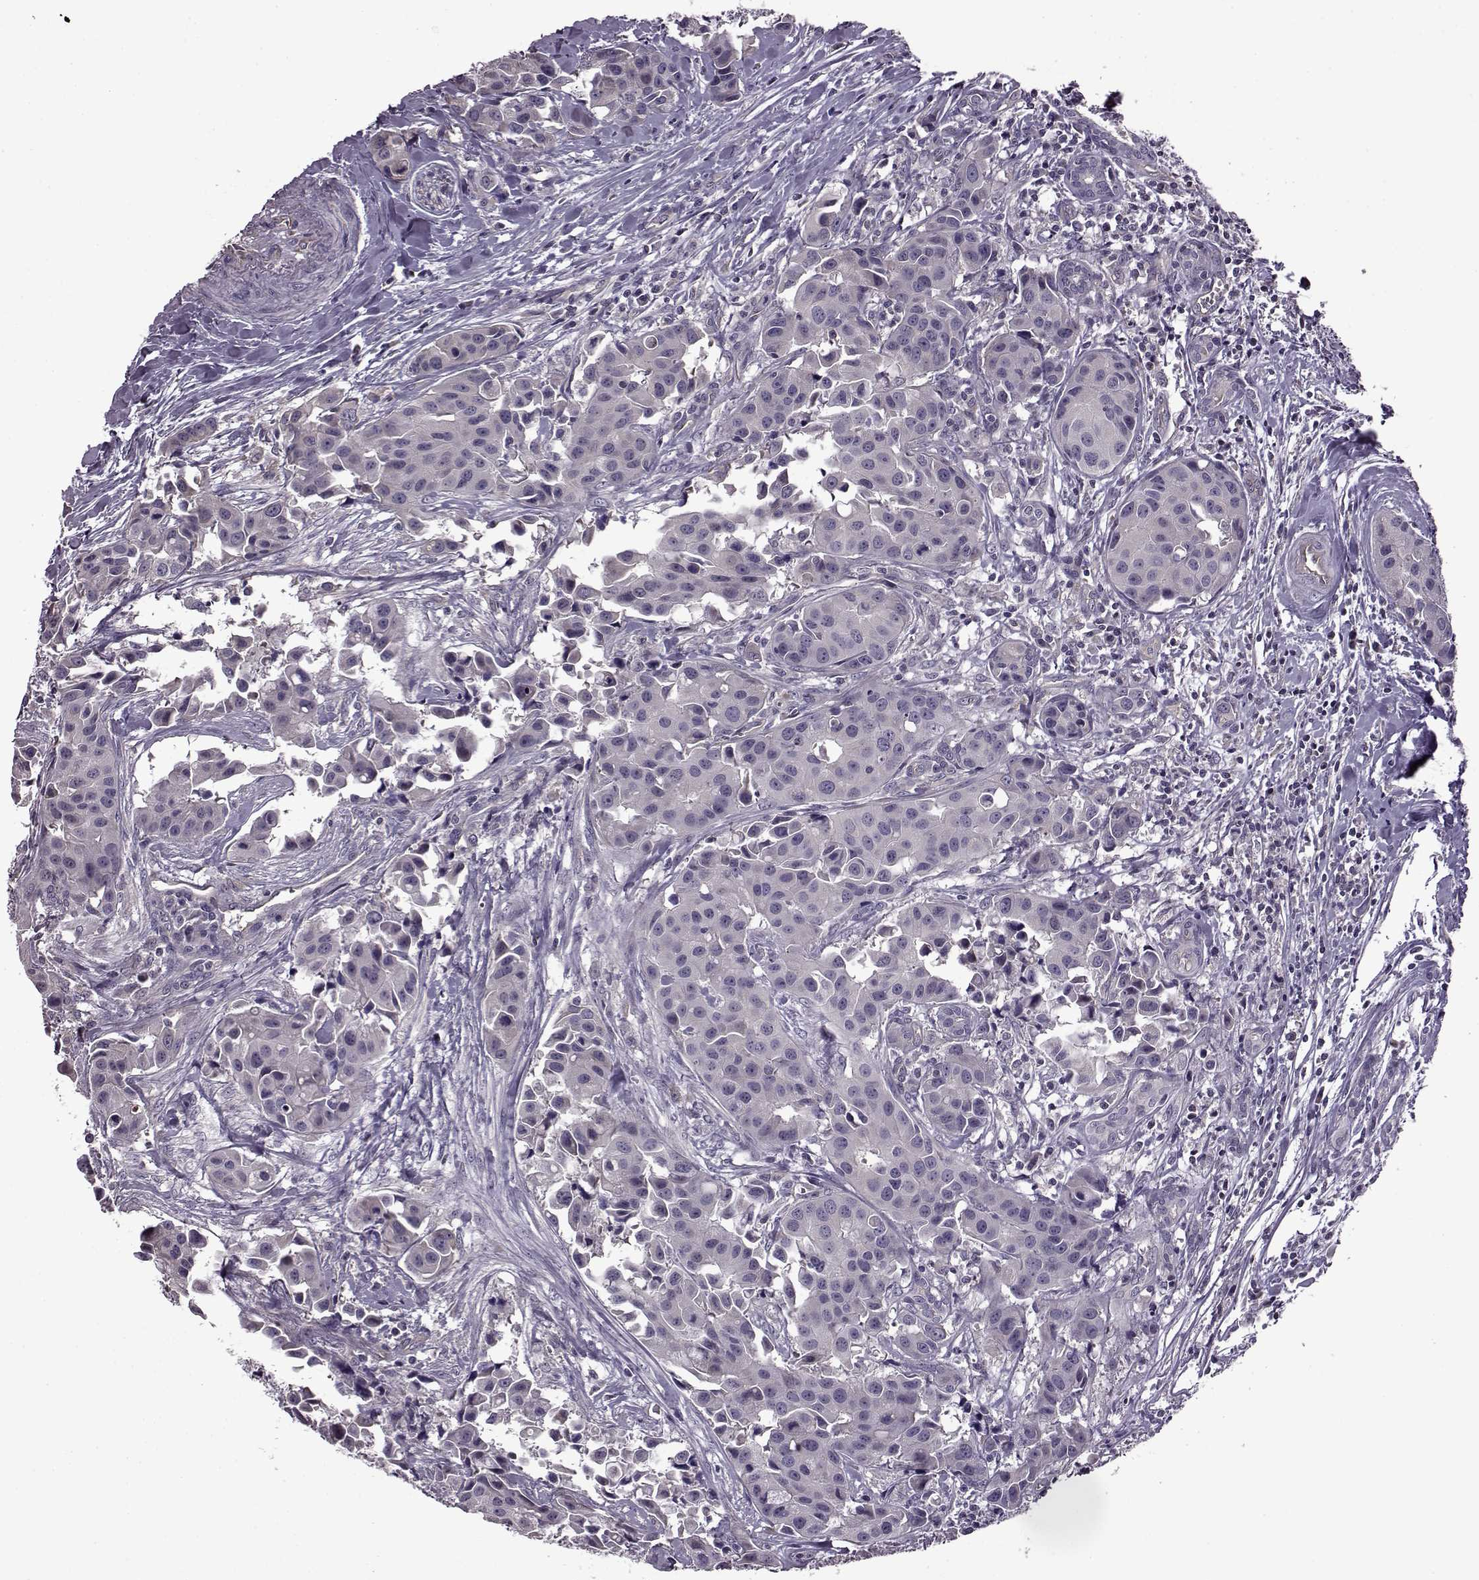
{"staining": {"intensity": "negative", "quantity": "none", "location": "none"}, "tissue": "head and neck cancer", "cell_type": "Tumor cells", "image_type": "cancer", "snomed": [{"axis": "morphology", "description": "Adenocarcinoma, NOS"}, {"axis": "topography", "description": "Head-Neck"}], "caption": "Histopathology image shows no significant protein positivity in tumor cells of adenocarcinoma (head and neck).", "gene": "EDDM3B", "patient": {"sex": "male", "age": 76}}